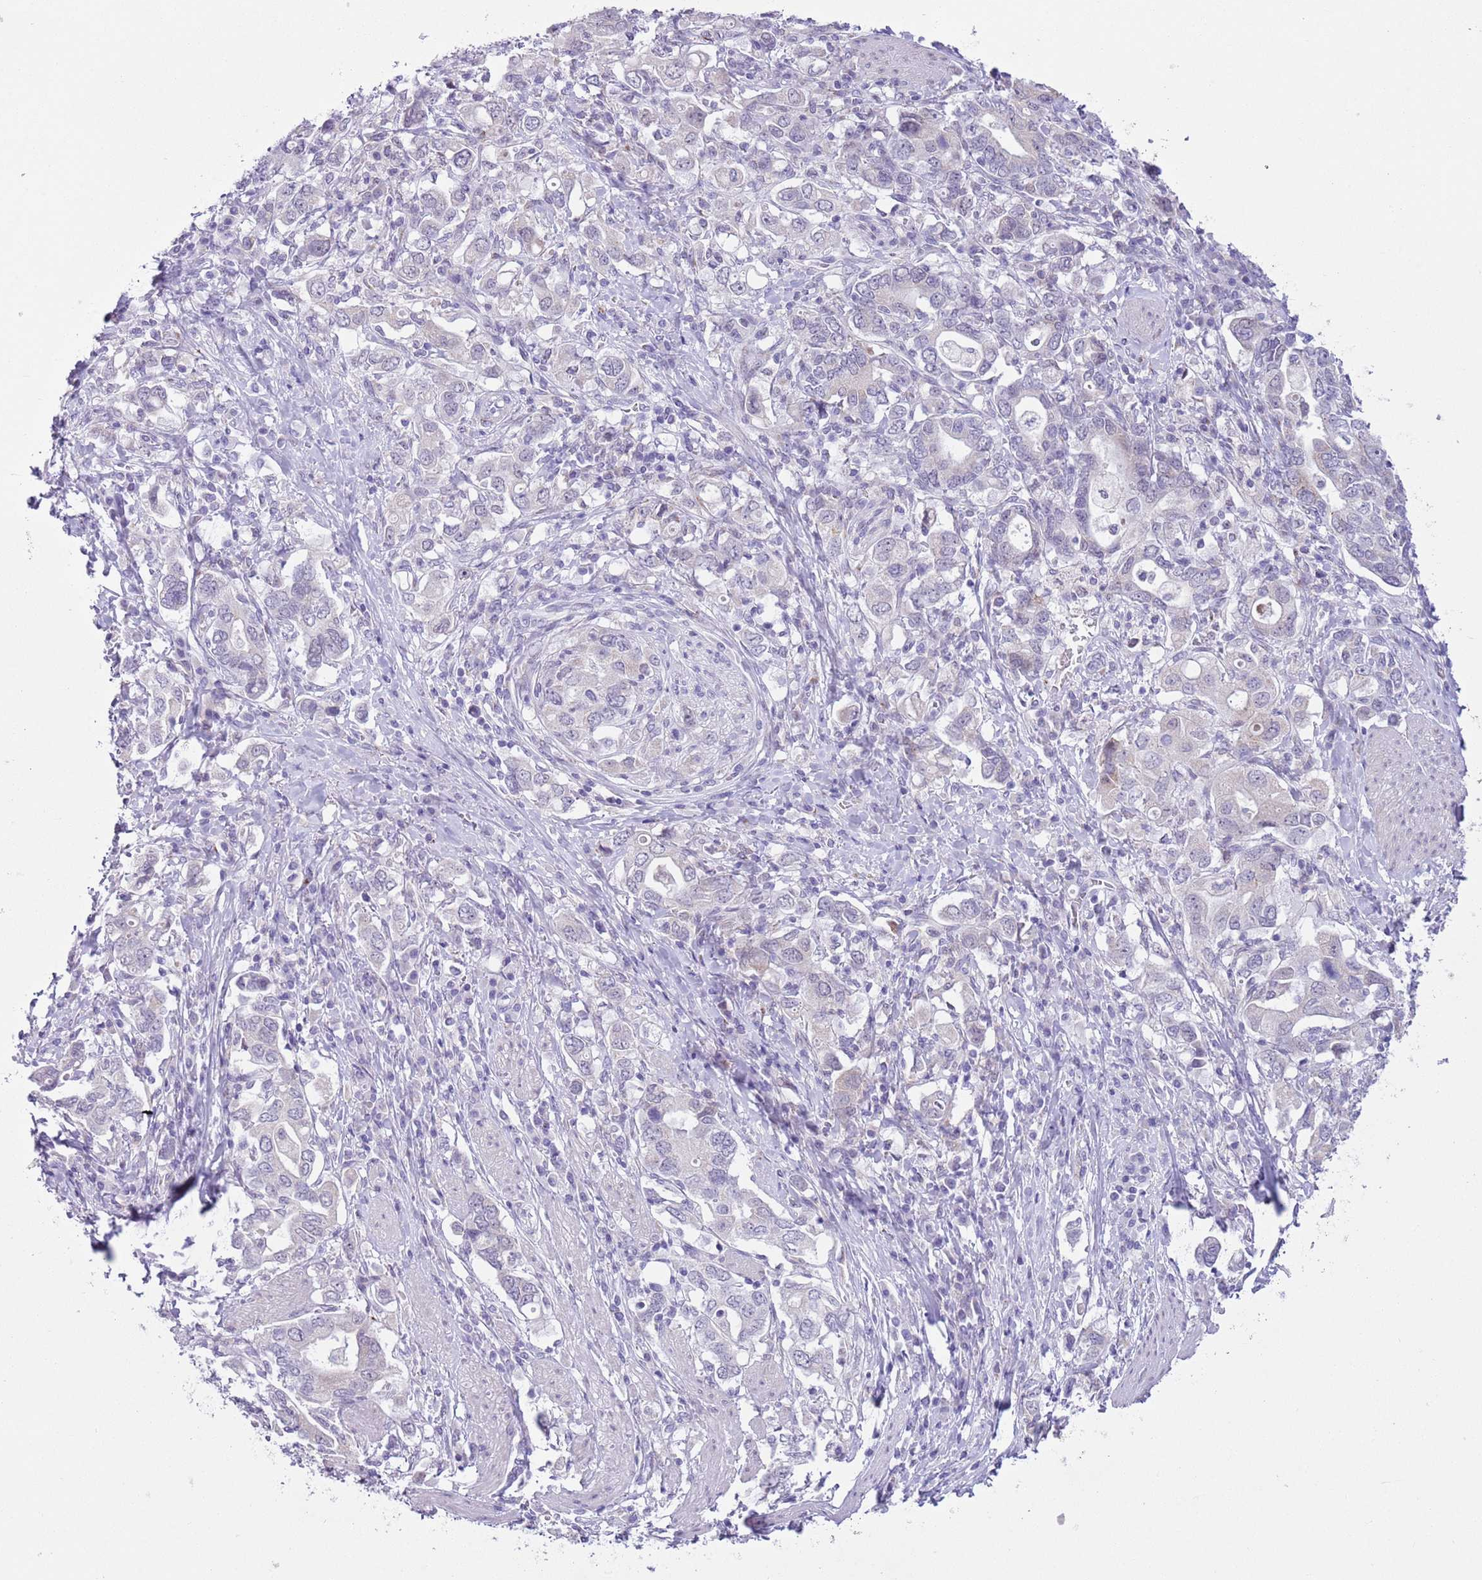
{"staining": {"intensity": "negative", "quantity": "none", "location": "none"}, "tissue": "stomach cancer", "cell_type": "Tumor cells", "image_type": "cancer", "snomed": [{"axis": "morphology", "description": "Adenocarcinoma, NOS"}, {"axis": "topography", "description": "Stomach, upper"}, {"axis": "topography", "description": "Stomach"}], "caption": "An immunohistochemistry (IHC) image of stomach cancer is shown. There is no staining in tumor cells of stomach cancer.", "gene": "ZNF576", "patient": {"sex": "male", "age": 62}}